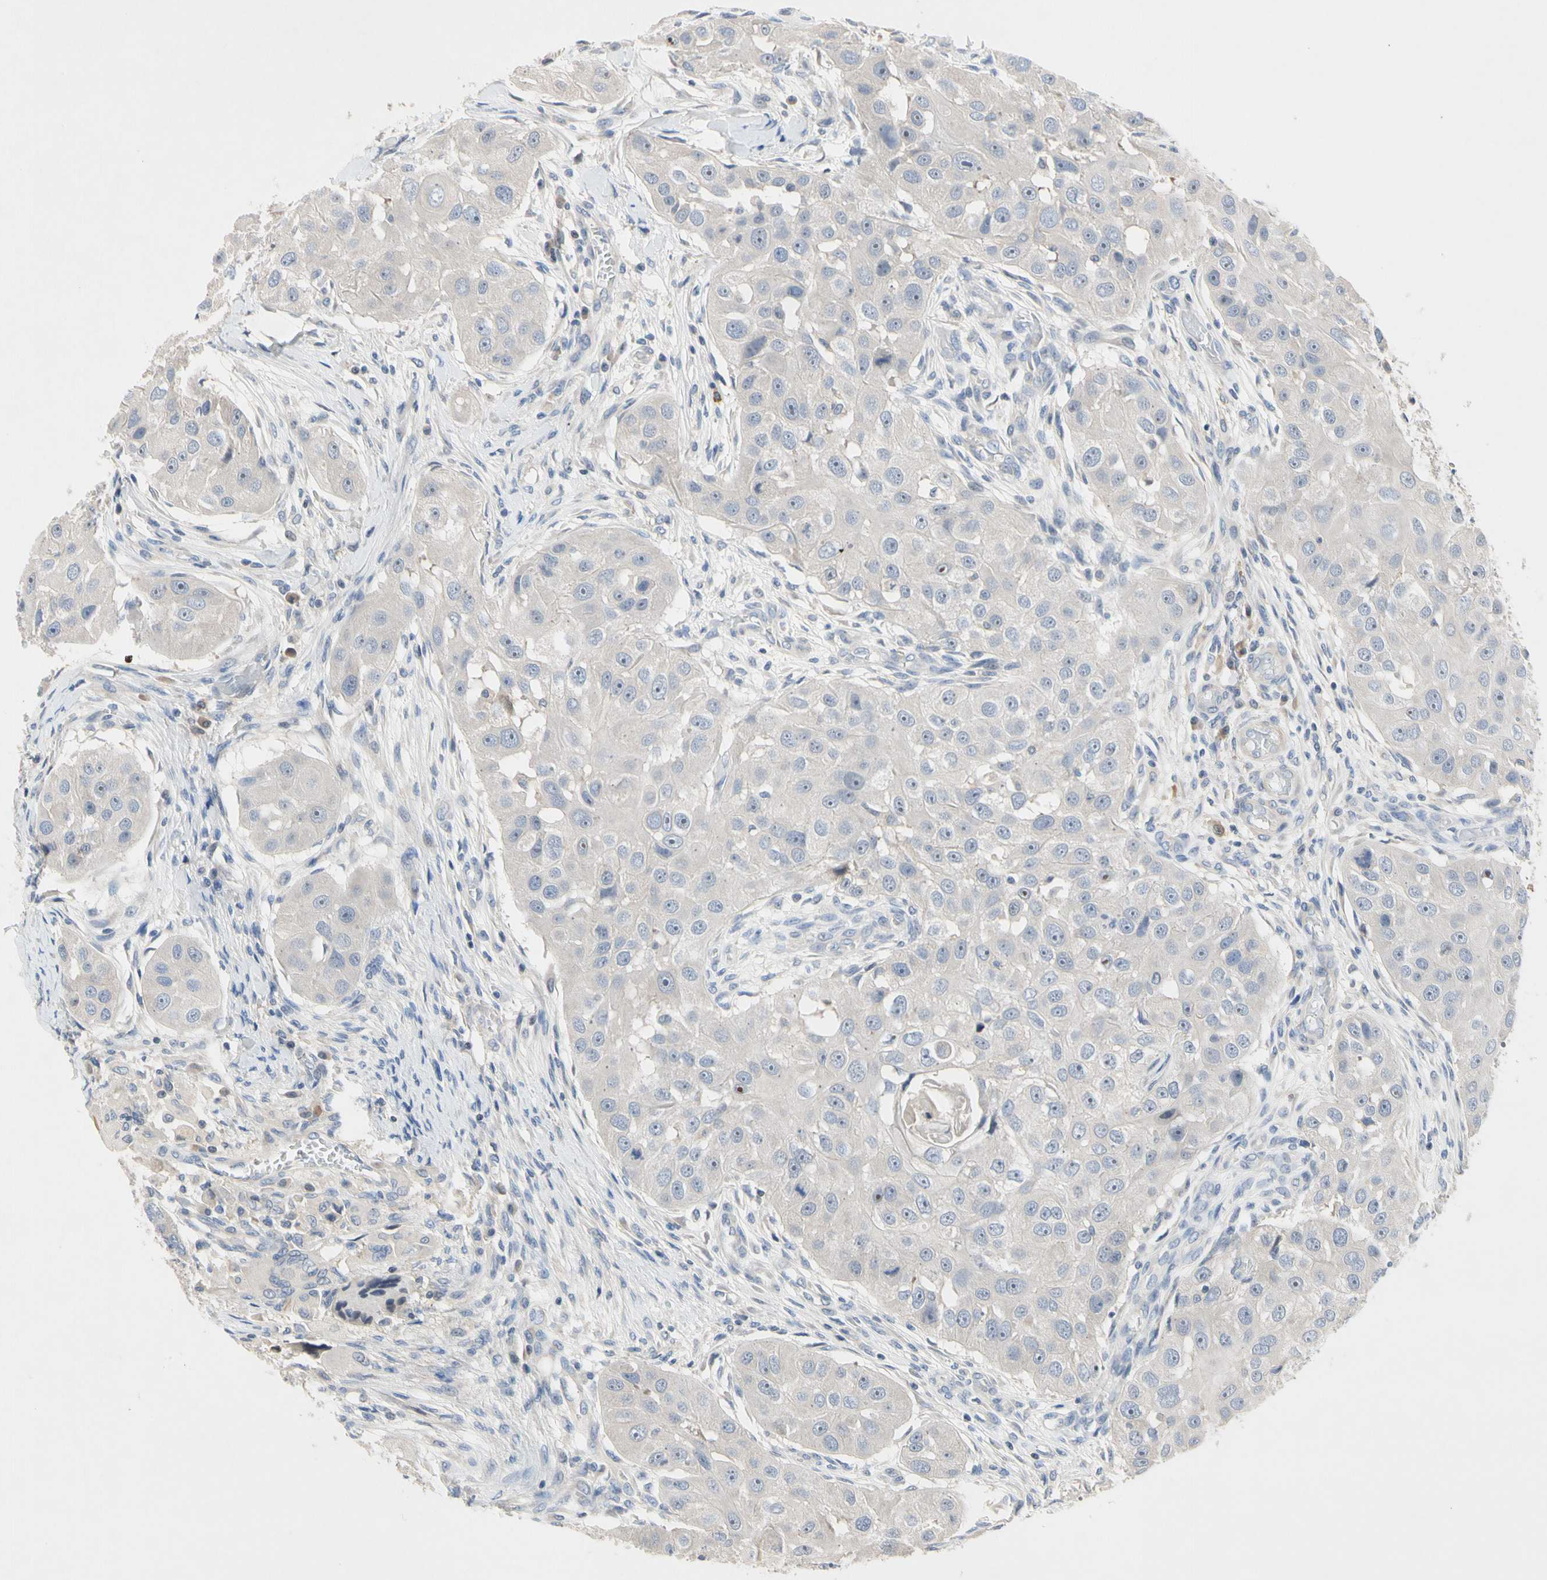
{"staining": {"intensity": "negative", "quantity": "none", "location": "none"}, "tissue": "head and neck cancer", "cell_type": "Tumor cells", "image_type": "cancer", "snomed": [{"axis": "morphology", "description": "Normal tissue, NOS"}, {"axis": "morphology", "description": "Squamous cell carcinoma, NOS"}, {"axis": "topography", "description": "Skeletal muscle"}, {"axis": "topography", "description": "Head-Neck"}], "caption": "Immunohistochemistry (IHC) image of neoplastic tissue: human squamous cell carcinoma (head and neck) stained with DAB (3,3'-diaminobenzidine) shows no significant protein expression in tumor cells.", "gene": "GAS6", "patient": {"sex": "male", "age": 51}}